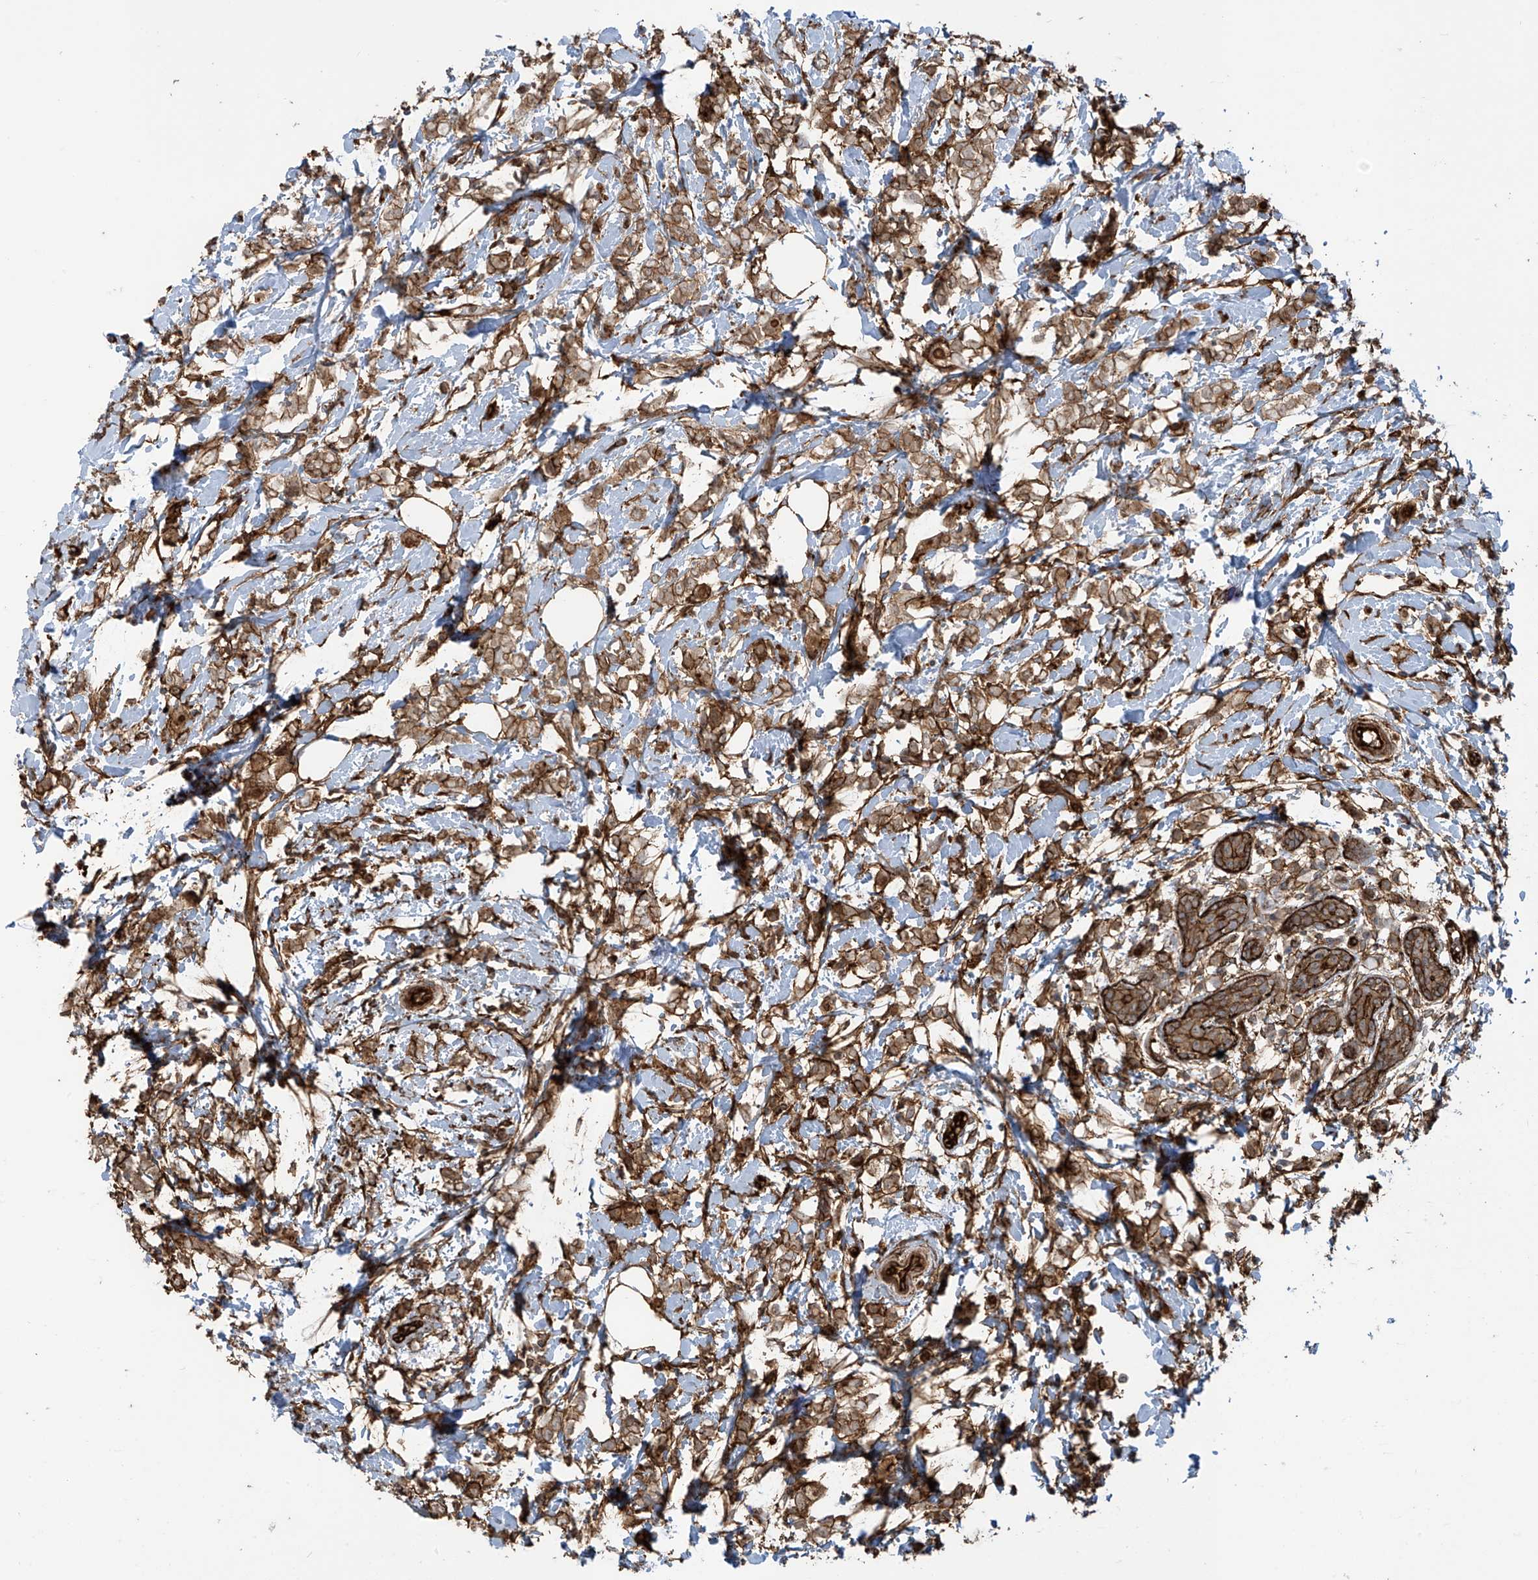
{"staining": {"intensity": "moderate", "quantity": ">75%", "location": "cytoplasmic/membranous"}, "tissue": "breast cancer", "cell_type": "Tumor cells", "image_type": "cancer", "snomed": [{"axis": "morphology", "description": "Normal tissue, NOS"}, {"axis": "morphology", "description": "Lobular carcinoma"}, {"axis": "topography", "description": "Breast"}], "caption": "Immunohistochemistry of human breast lobular carcinoma demonstrates medium levels of moderate cytoplasmic/membranous expression in about >75% of tumor cells. (Brightfield microscopy of DAB IHC at high magnification).", "gene": "SLC9A2", "patient": {"sex": "female", "age": 47}}